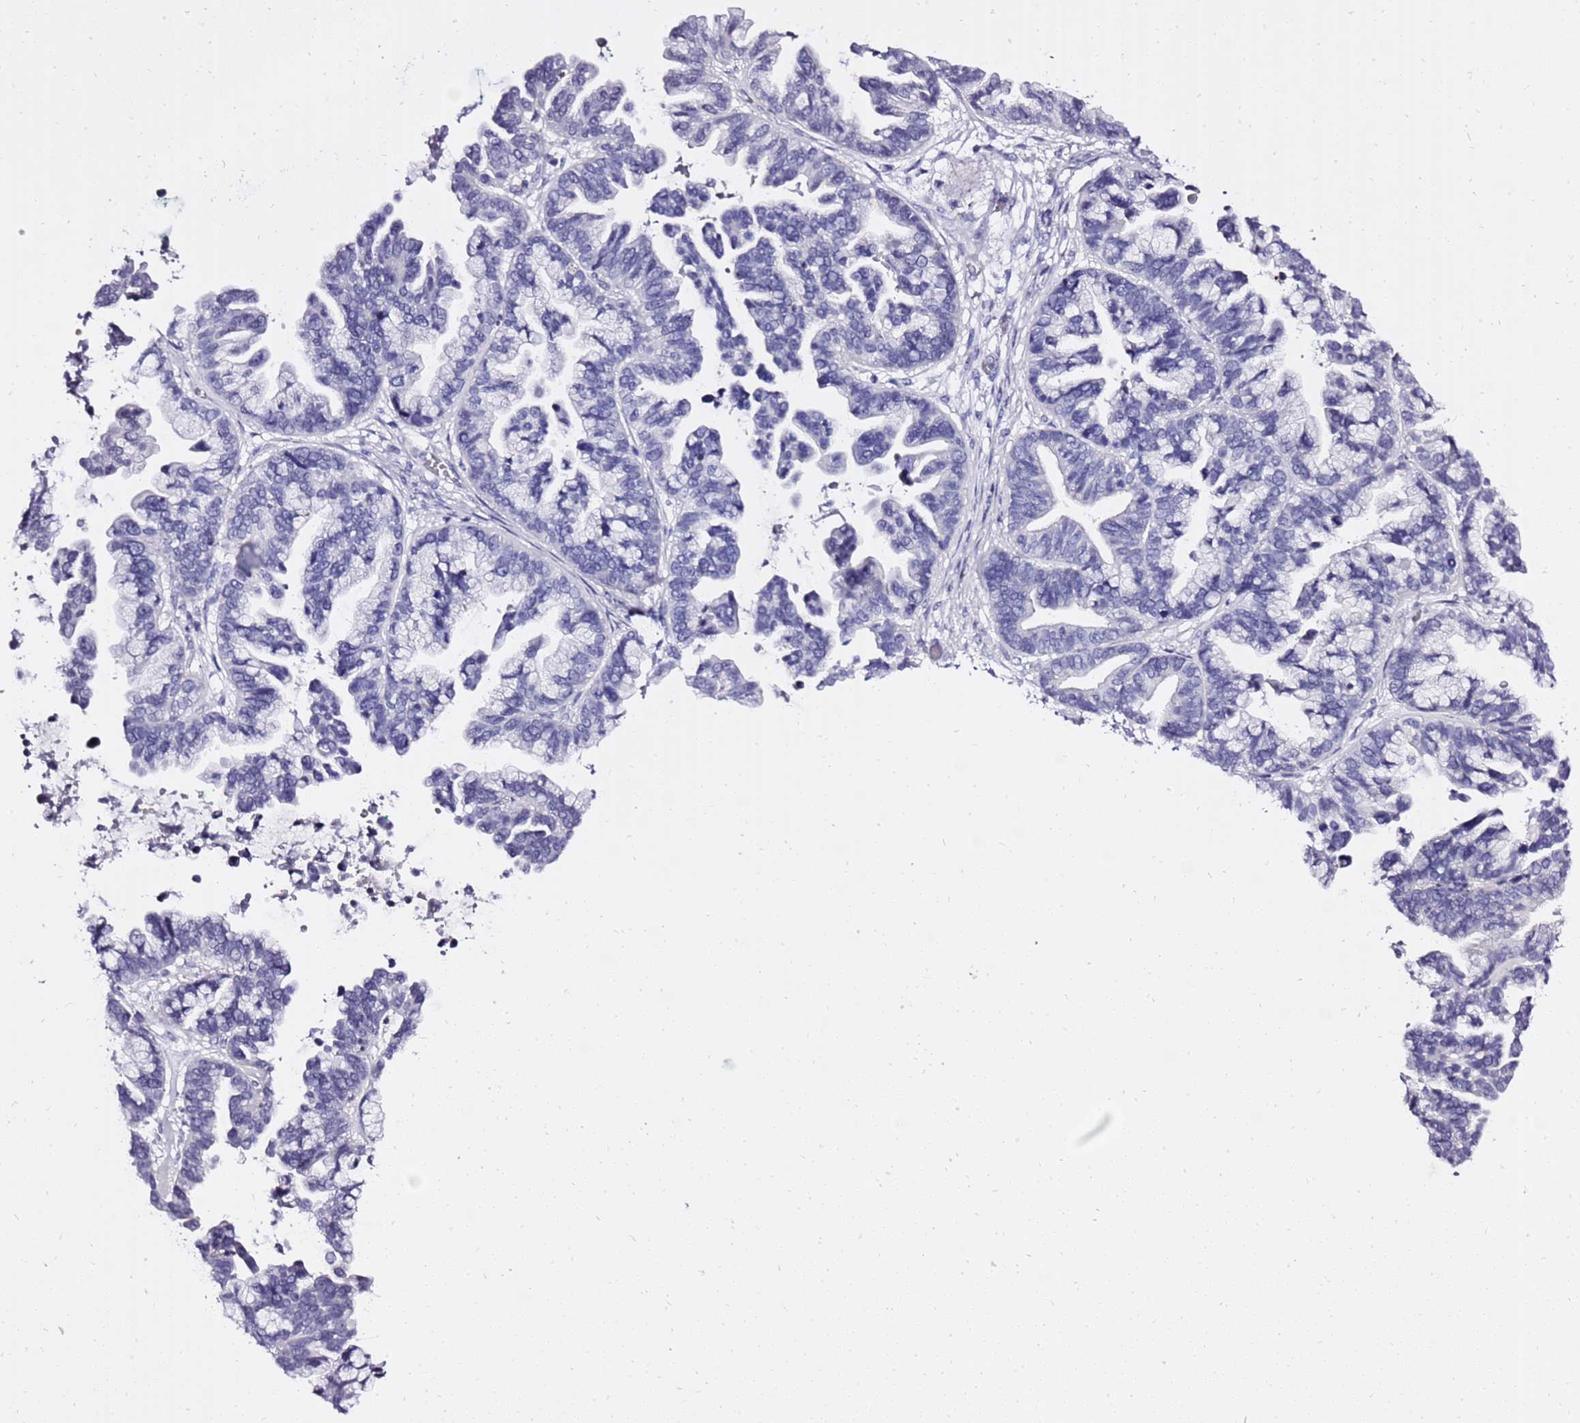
{"staining": {"intensity": "negative", "quantity": "none", "location": "none"}, "tissue": "ovarian cancer", "cell_type": "Tumor cells", "image_type": "cancer", "snomed": [{"axis": "morphology", "description": "Cystadenocarcinoma, serous, NOS"}, {"axis": "topography", "description": "Ovary"}], "caption": "Ovarian serous cystadenocarcinoma was stained to show a protein in brown. There is no significant positivity in tumor cells.", "gene": "LIPF", "patient": {"sex": "female", "age": 56}}